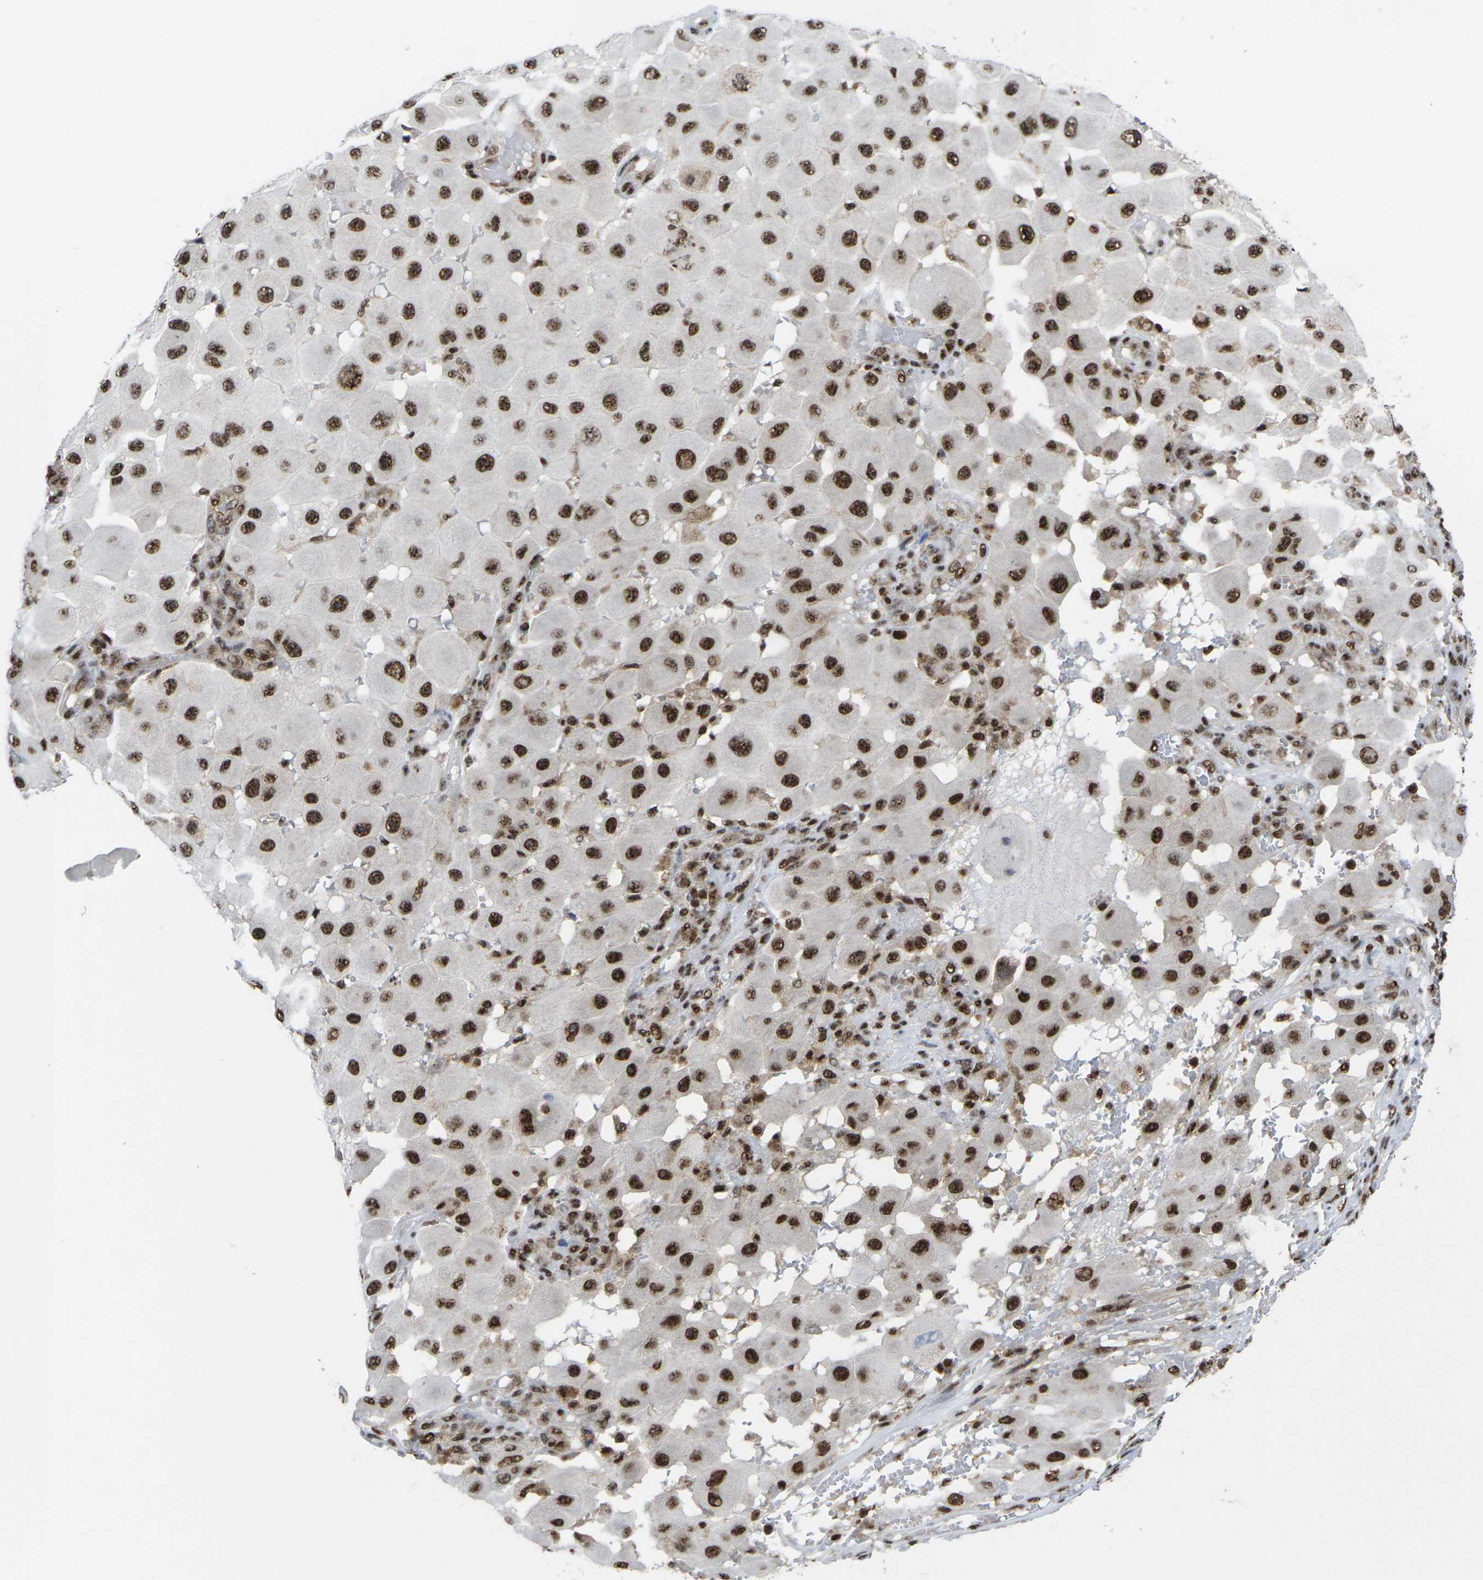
{"staining": {"intensity": "strong", "quantity": ">75%", "location": "nuclear"}, "tissue": "melanoma", "cell_type": "Tumor cells", "image_type": "cancer", "snomed": [{"axis": "morphology", "description": "Malignant melanoma, NOS"}, {"axis": "topography", "description": "Skin"}], "caption": "Immunohistochemistry (IHC) photomicrograph of human melanoma stained for a protein (brown), which displays high levels of strong nuclear positivity in about >75% of tumor cells.", "gene": "MAGOH", "patient": {"sex": "female", "age": 81}}